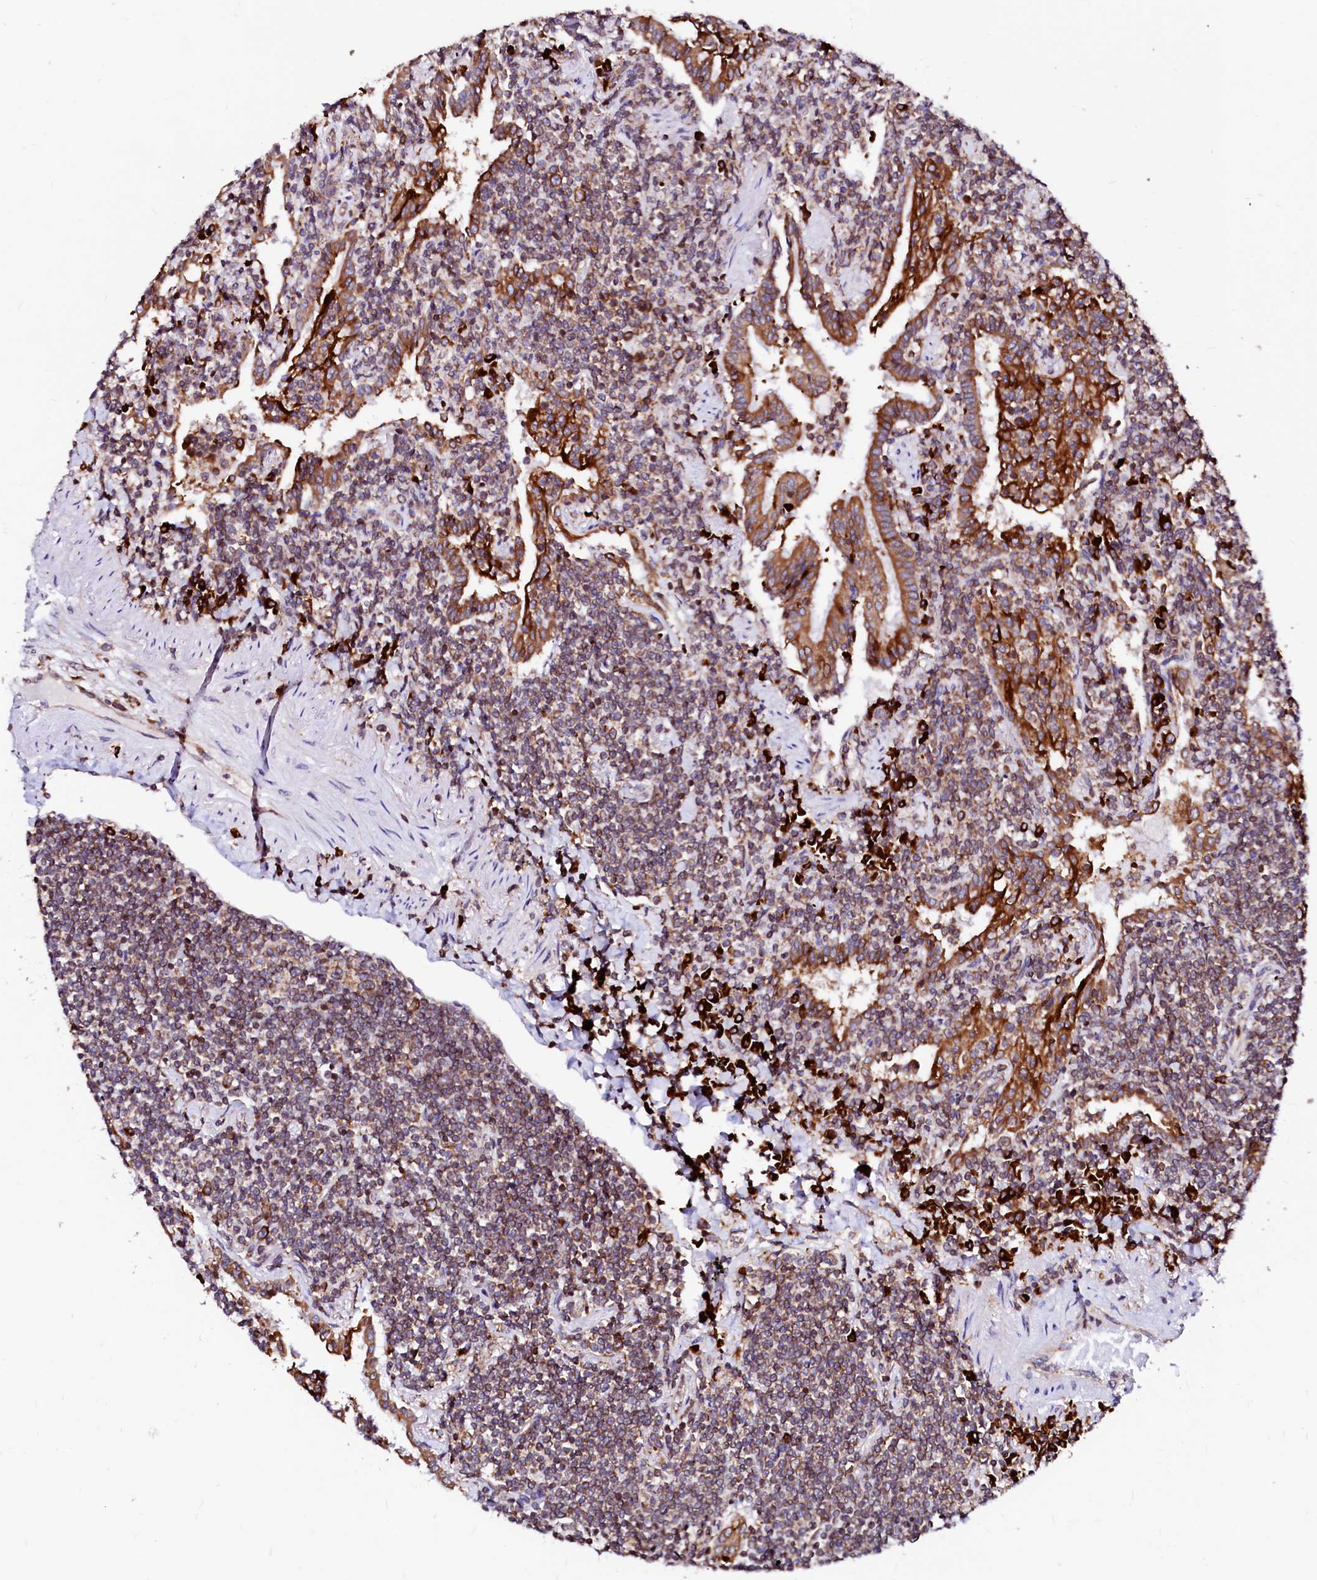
{"staining": {"intensity": "weak", "quantity": ">75%", "location": "cytoplasmic/membranous"}, "tissue": "lymphoma", "cell_type": "Tumor cells", "image_type": "cancer", "snomed": [{"axis": "morphology", "description": "Malignant lymphoma, non-Hodgkin's type, Low grade"}, {"axis": "topography", "description": "Lung"}], "caption": "Immunohistochemical staining of malignant lymphoma, non-Hodgkin's type (low-grade) shows weak cytoplasmic/membranous protein staining in about >75% of tumor cells.", "gene": "DERL1", "patient": {"sex": "female", "age": 71}}